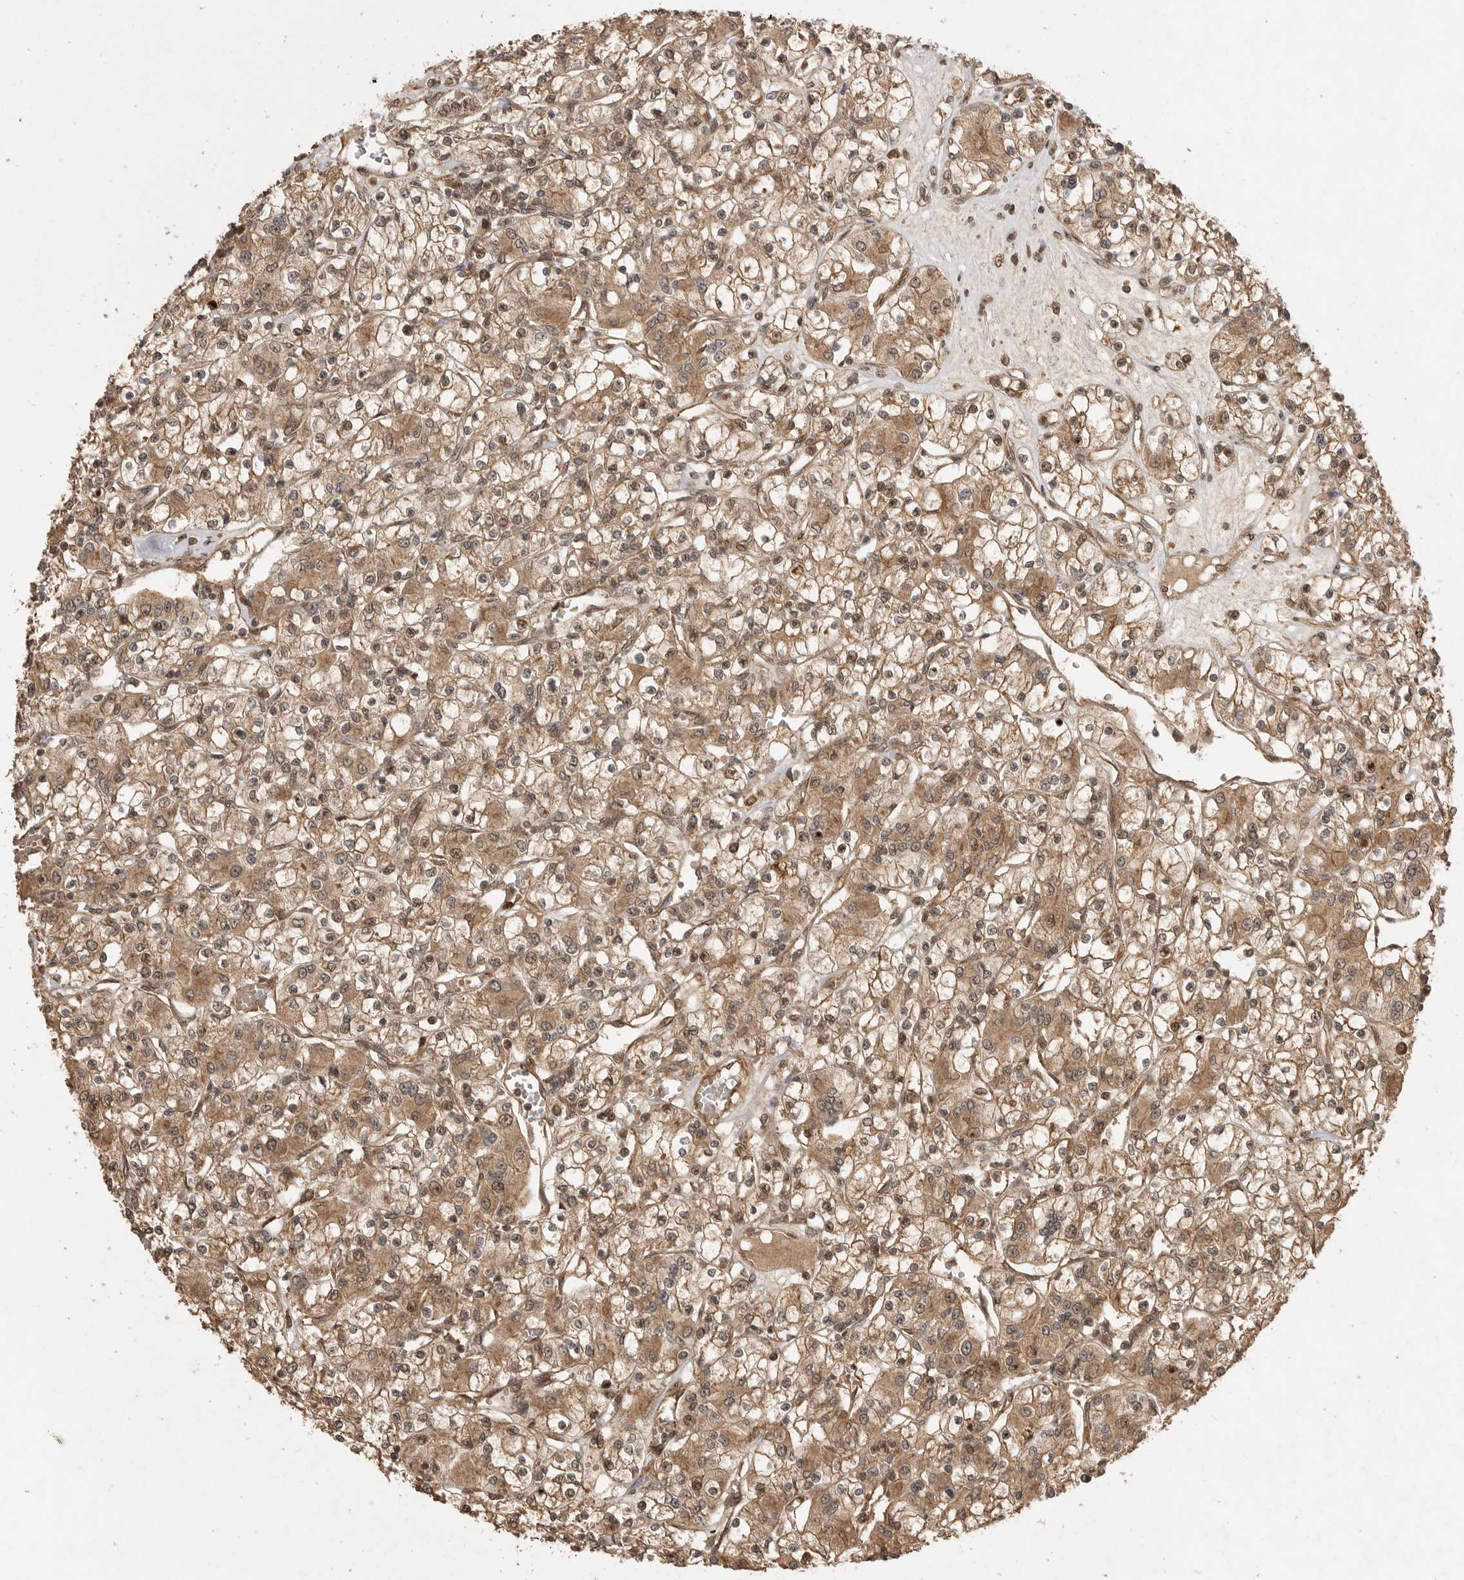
{"staining": {"intensity": "moderate", "quantity": ">75%", "location": "cytoplasmic/membranous"}, "tissue": "renal cancer", "cell_type": "Tumor cells", "image_type": "cancer", "snomed": [{"axis": "morphology", "description": "Adenocarcinoma, NOS"}, {"axis": "topography", "description": "Kidney"}], "caption": "This micrograph displays IHC staining of human renal adenocarcinoma, with medium moderate cytoplasmic/membranous staining in approximately >75% of tumor cells.", "gene": "BOC", "patient": {"sex": "female", "age": 59}}